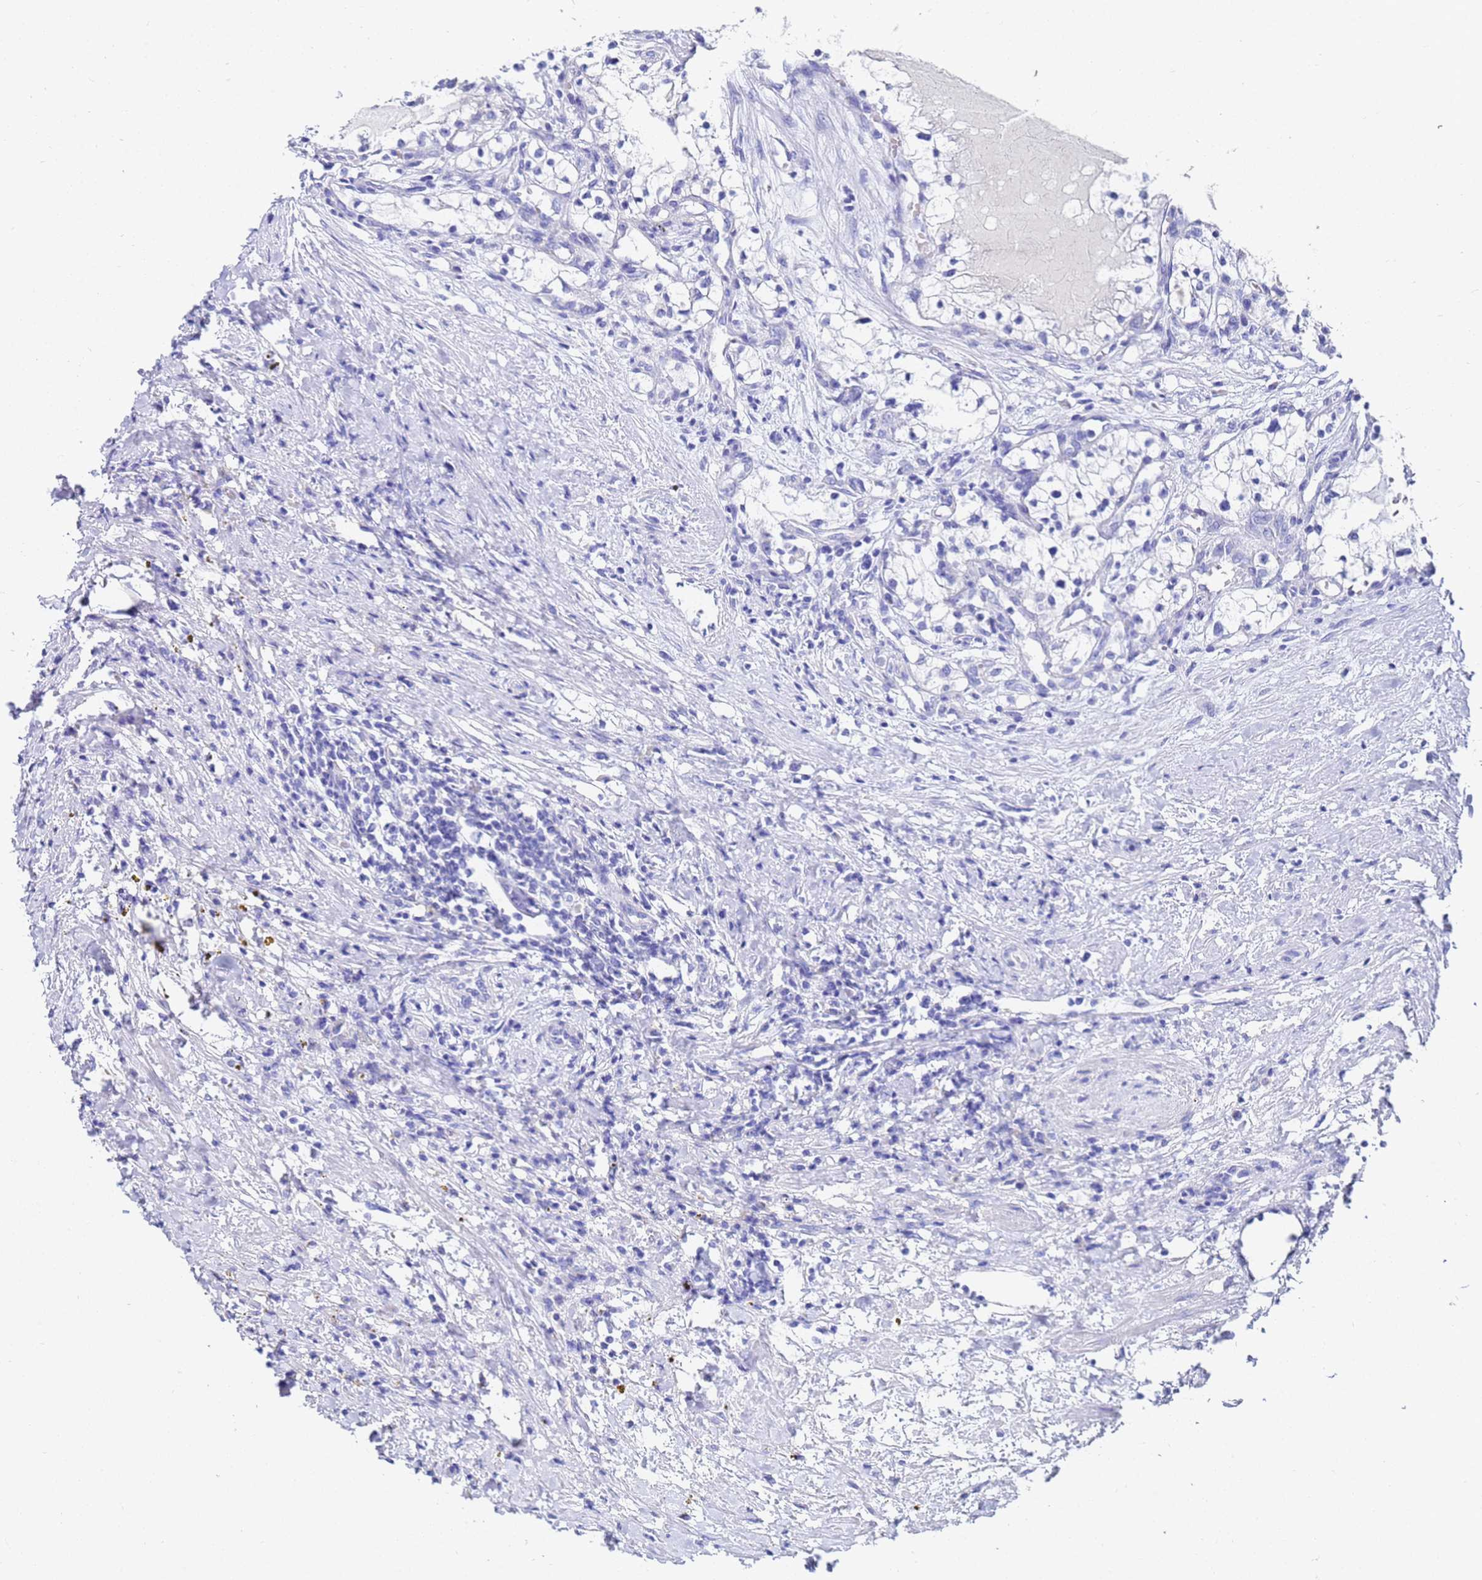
{"staining": {"intensity": "negative", "quantity": "none", "location": "none"}, "tissue": "renal cancer", "cell_type": "Tumor cells", "image_type": "cancer", "snomed": [{"axis": "morphology", "description": "Normal tissue, NOS"}, {"axis": "morphology", "description": "Adenocarcinoma, NOS"}, {"axis": "topography", "description": "Kidney"}], "caption": "IHC photomicrograph of neoplastic tissue: human renal adenocarcinoma stained with DAB demonstrates no significant protein expression in tumor cells. The staining is performed using DAB (3,3'-diaminobenzidine) brown chromogen with nuclei counter-stained in using hematoxylin.", "gene": "C2orf72", "patient": {"sex": "male", "age": 68}}